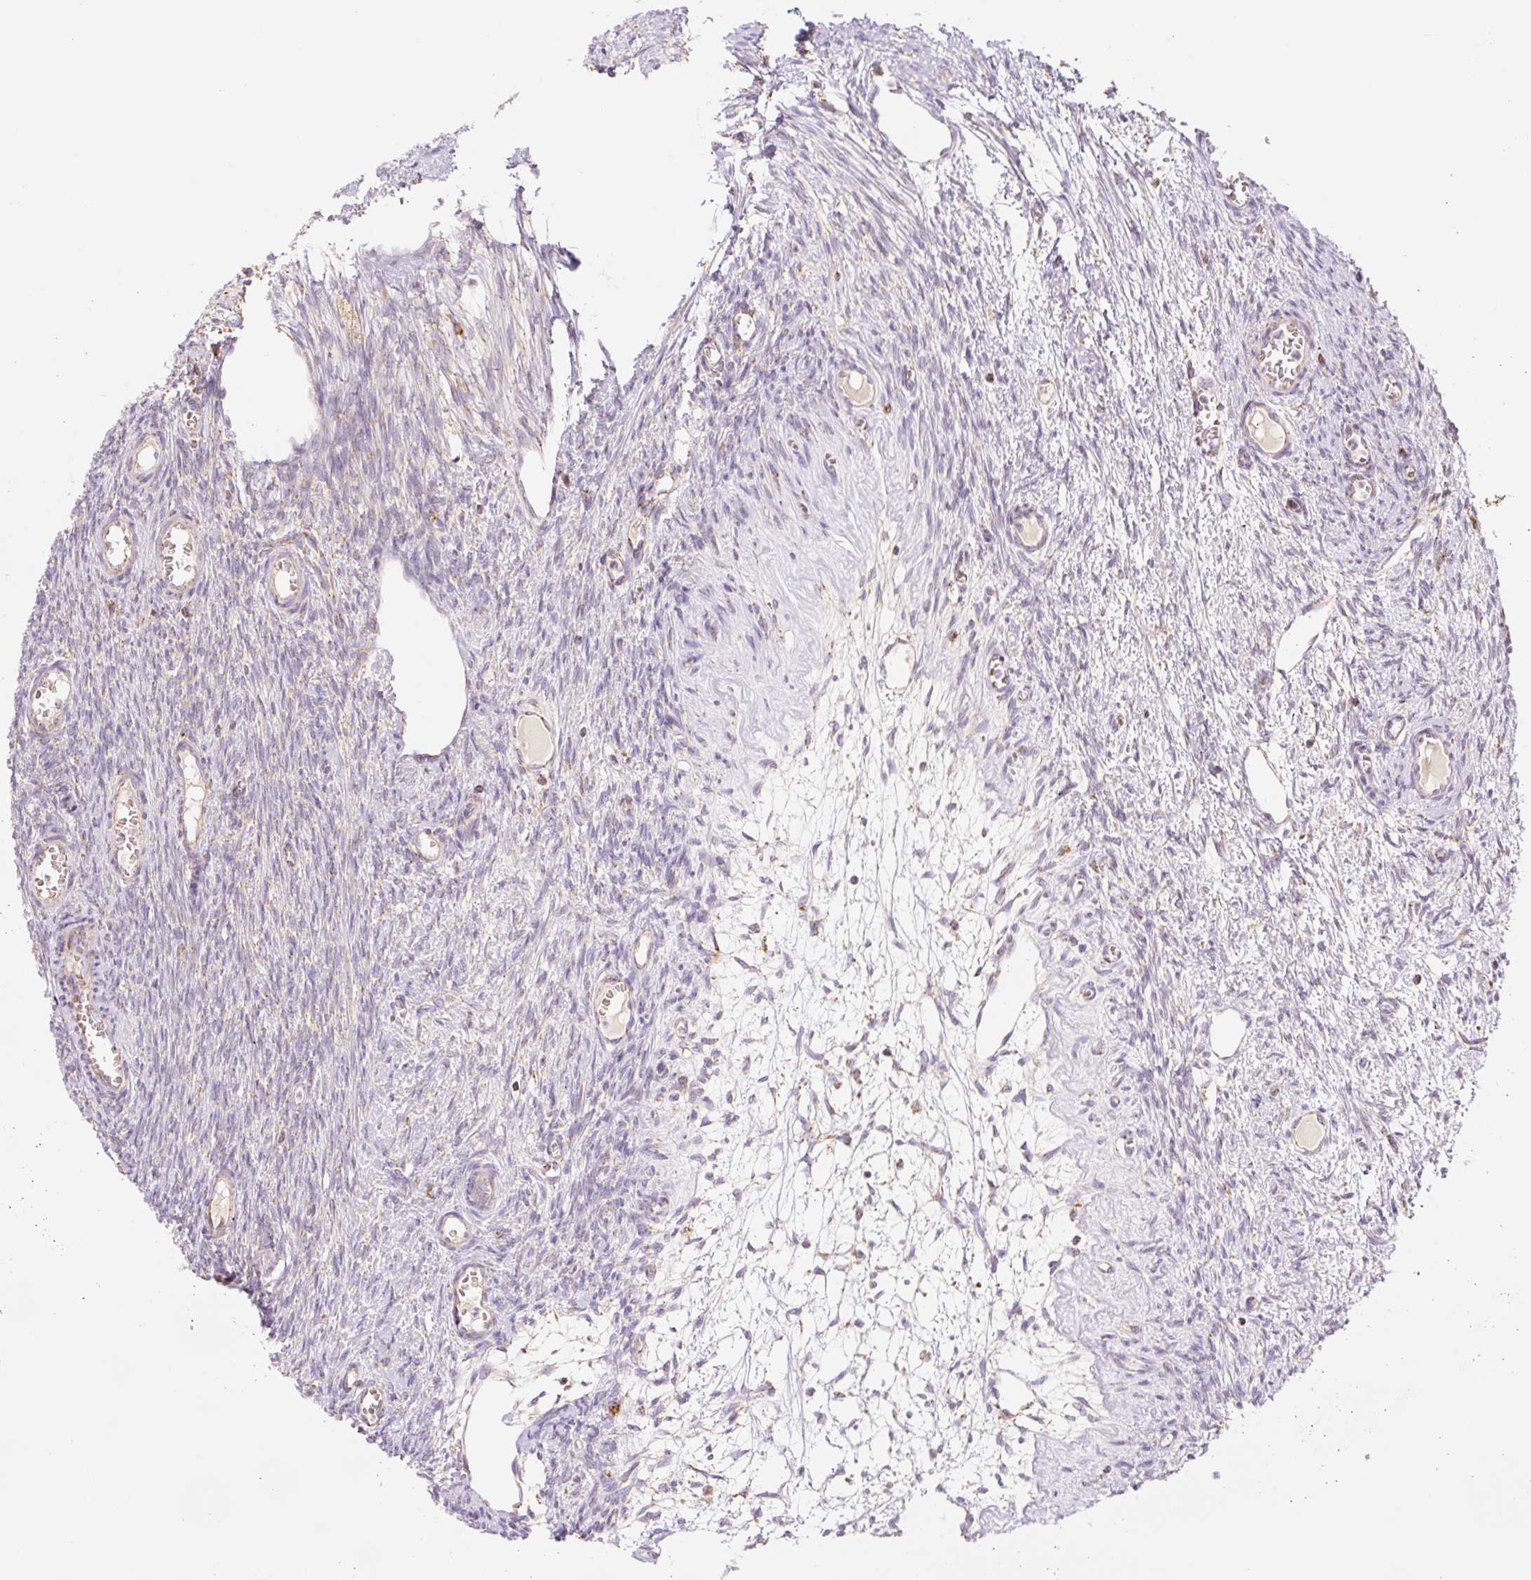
{"staining": {"intensity": "negative", "quantity": "none", "location": "none"}, "tissue": "ovary", "cell_type": "Follicle cells", "image_type": "normal", "snomed": [{"axis": "morphology", "description": "Normal tissue, NOS"}, {"axis": "topography", "description": "Ovary"}], "caption": "Human ovary stained for a protein using immunohistochemistry demonstrates no positivity in follicle cells.", "gene": "GOSR2", "patient": {"sex": "female", "age": 44}}